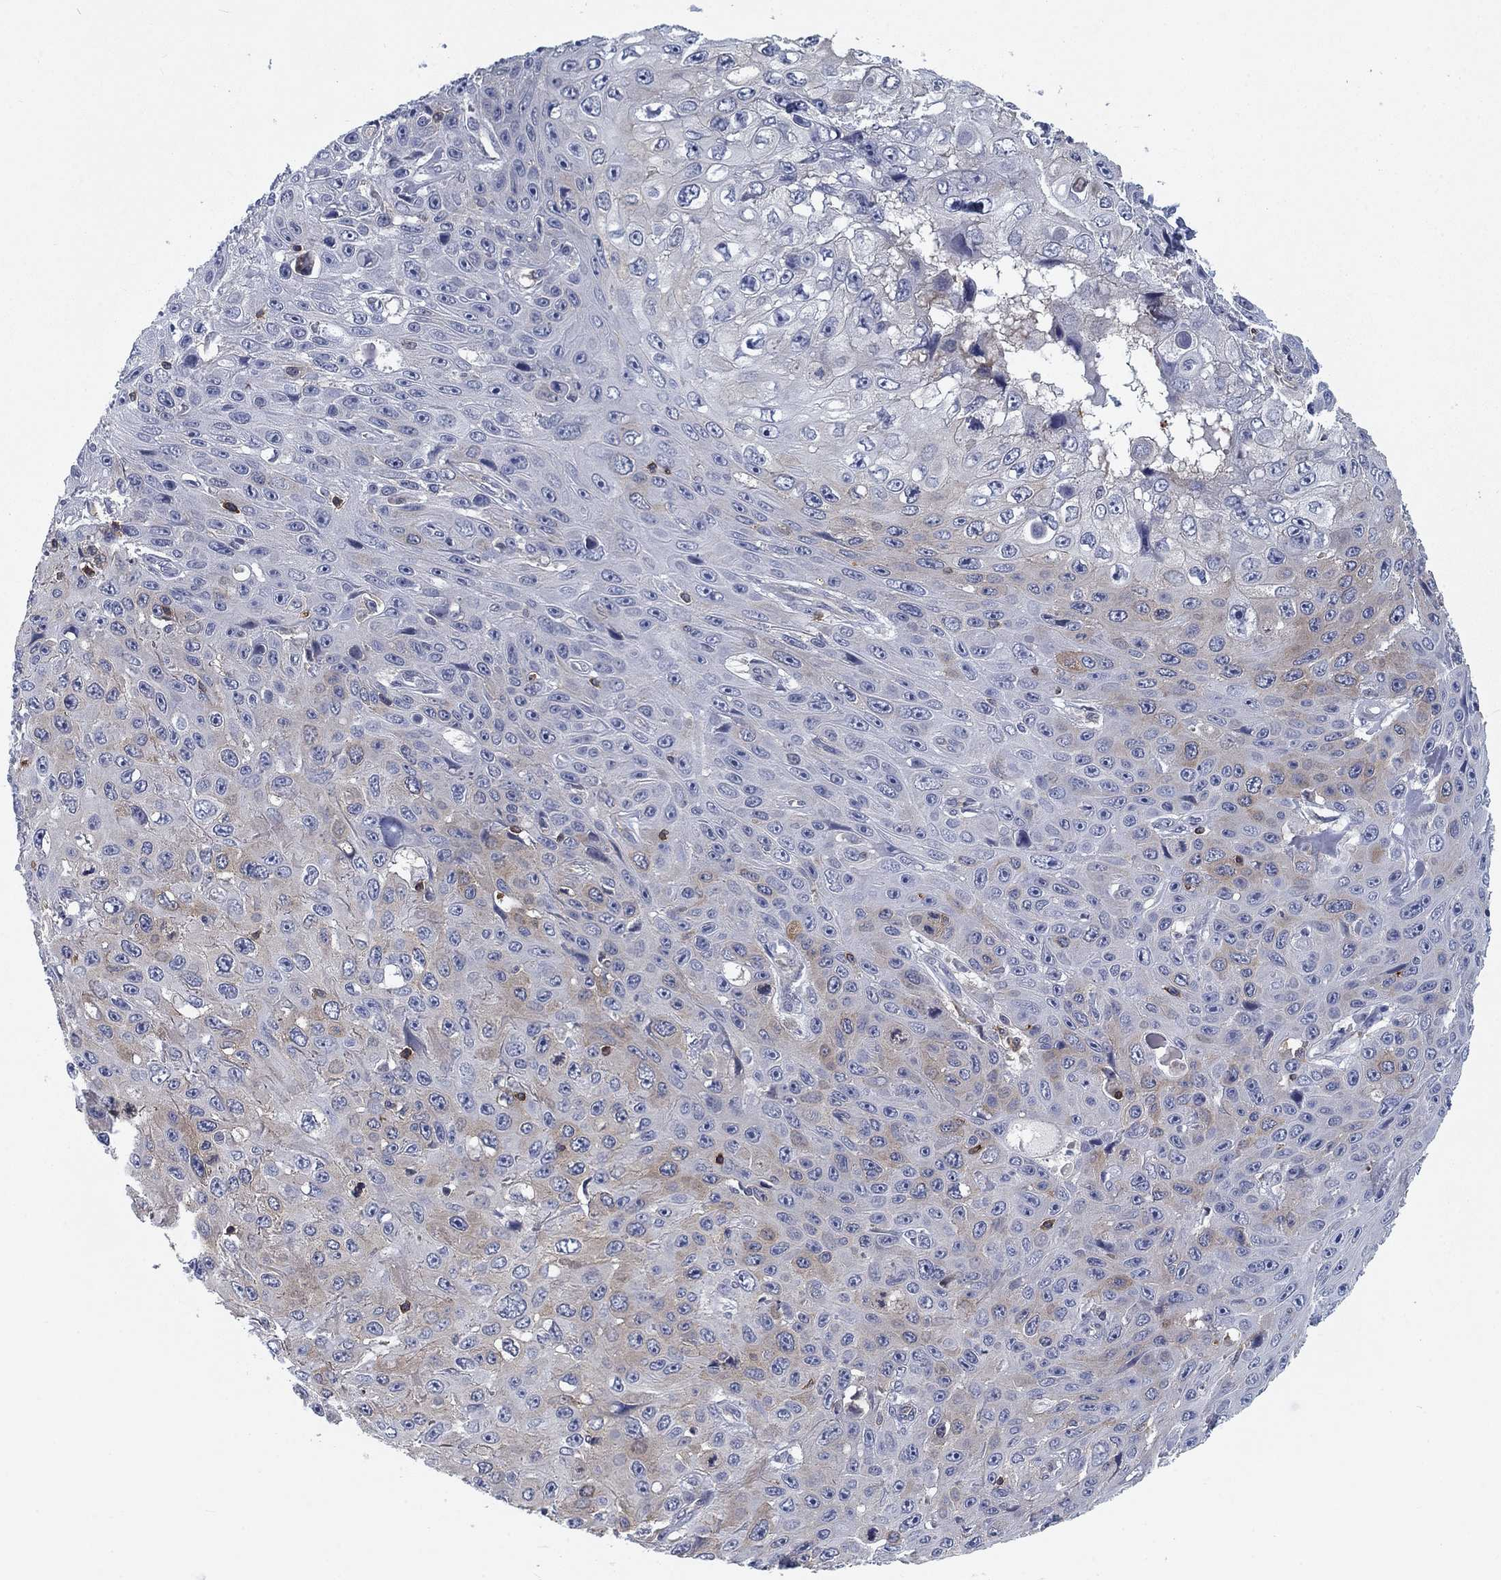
{"staining": {"intensity": "weak", "quantity": "25%-75%", "location": "cytoplasmic/membranous"}, "tissue": "skin cancer", "cell_type": "Tumor cells", "image_type": "cancer", "snomed": [{"axis": "morphology", "description": "Squamous cell carcinoma, NOS"}, {"axis": "topography", "description": "Skin"}], "caption": "IHC (DAB (3,3'-diaminobenzidine)) staining of human skin cancer (squamous cell carcinoma) shows weak cytoplasmic/membranous protein expression in approximately 25%-75% of tumor cells.", "gene": "KIF15", "patient": {"sex": "male", "age": 82}}